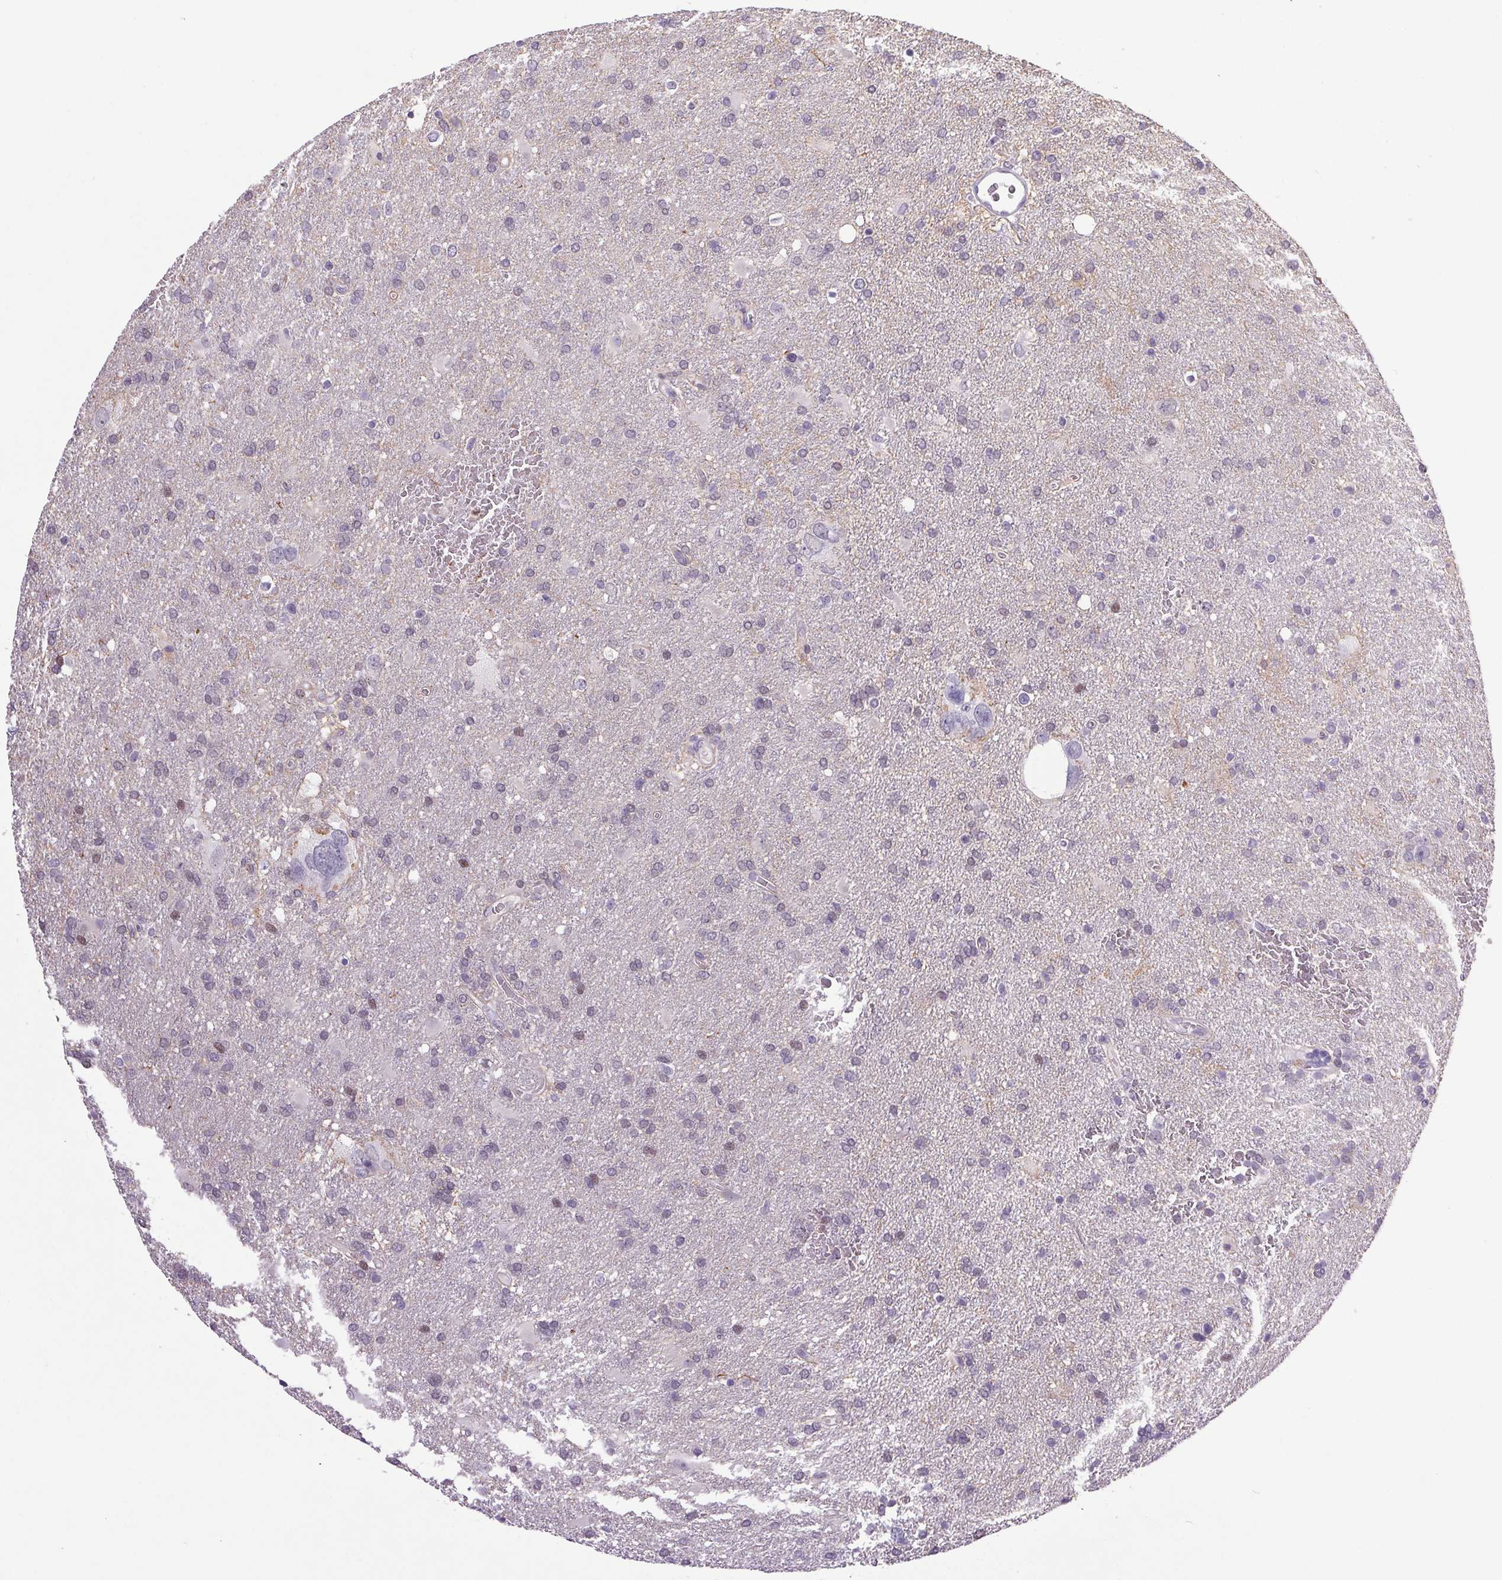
{"staining": {"intensity": "weak", "quantity": "<25%", "location": "nuclear"}, "tissue": "glioma", "cell_type": "Tumor cells", "image_type": "cancer", "snomed": [{"axis": "morphology", "description": "Glioma, malignant, Low grade"}, {"axis": "topography", "description": "Brain"}], "caption": "Tumor cells are negative for brown protein staining in malignant glioma (low-grade). (IHC, brightfield microscopy, high magnification).", "gene": "TRDN", "patient": {"sex": "male", "age": 66}}